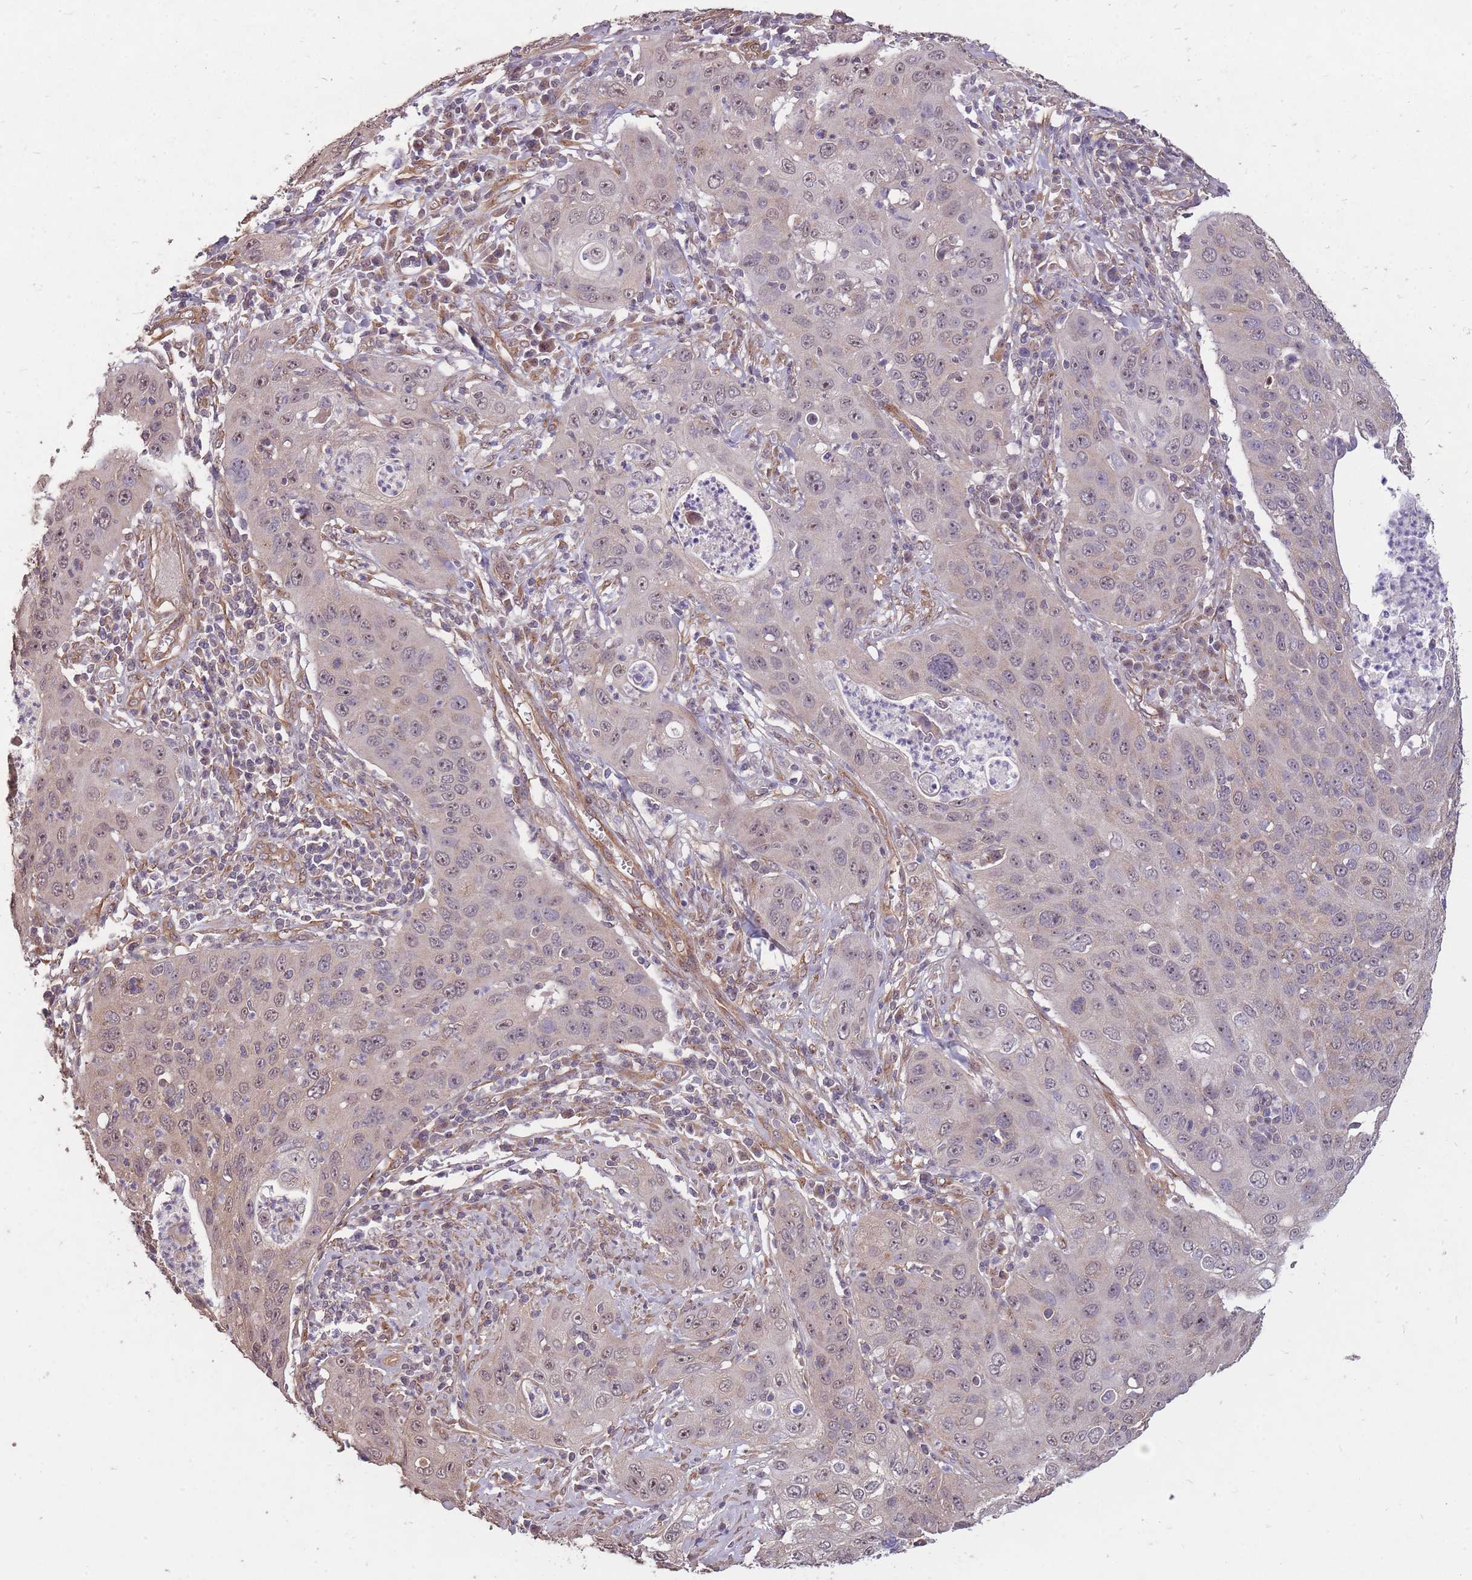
{"staining": {"intensity": "weak", "quantity": "<25%", "location": "cytoplasmic/membranous,nuclear"}, "tissue": "cervical cancer", "cell_type": "Tumor cells", "image_type": "cancer", "snomed": [{"axis": "morphology", "description": "Squamous cell carcinoma, NOS"}, {"axis": "topography", "description": "Cervix"}], "caption": "An IHC micrograph of cervical cancer (squamous cell carcinoma) is shown. There is no staining in tumor cells of cervical cancer (squamous cell carcinoma). (Immunohistochemistry (ihc), brightfield microscopy, high magnification).", "gene": "DYNC1LI2", "patient": {"sex": "female", "age": 36}}